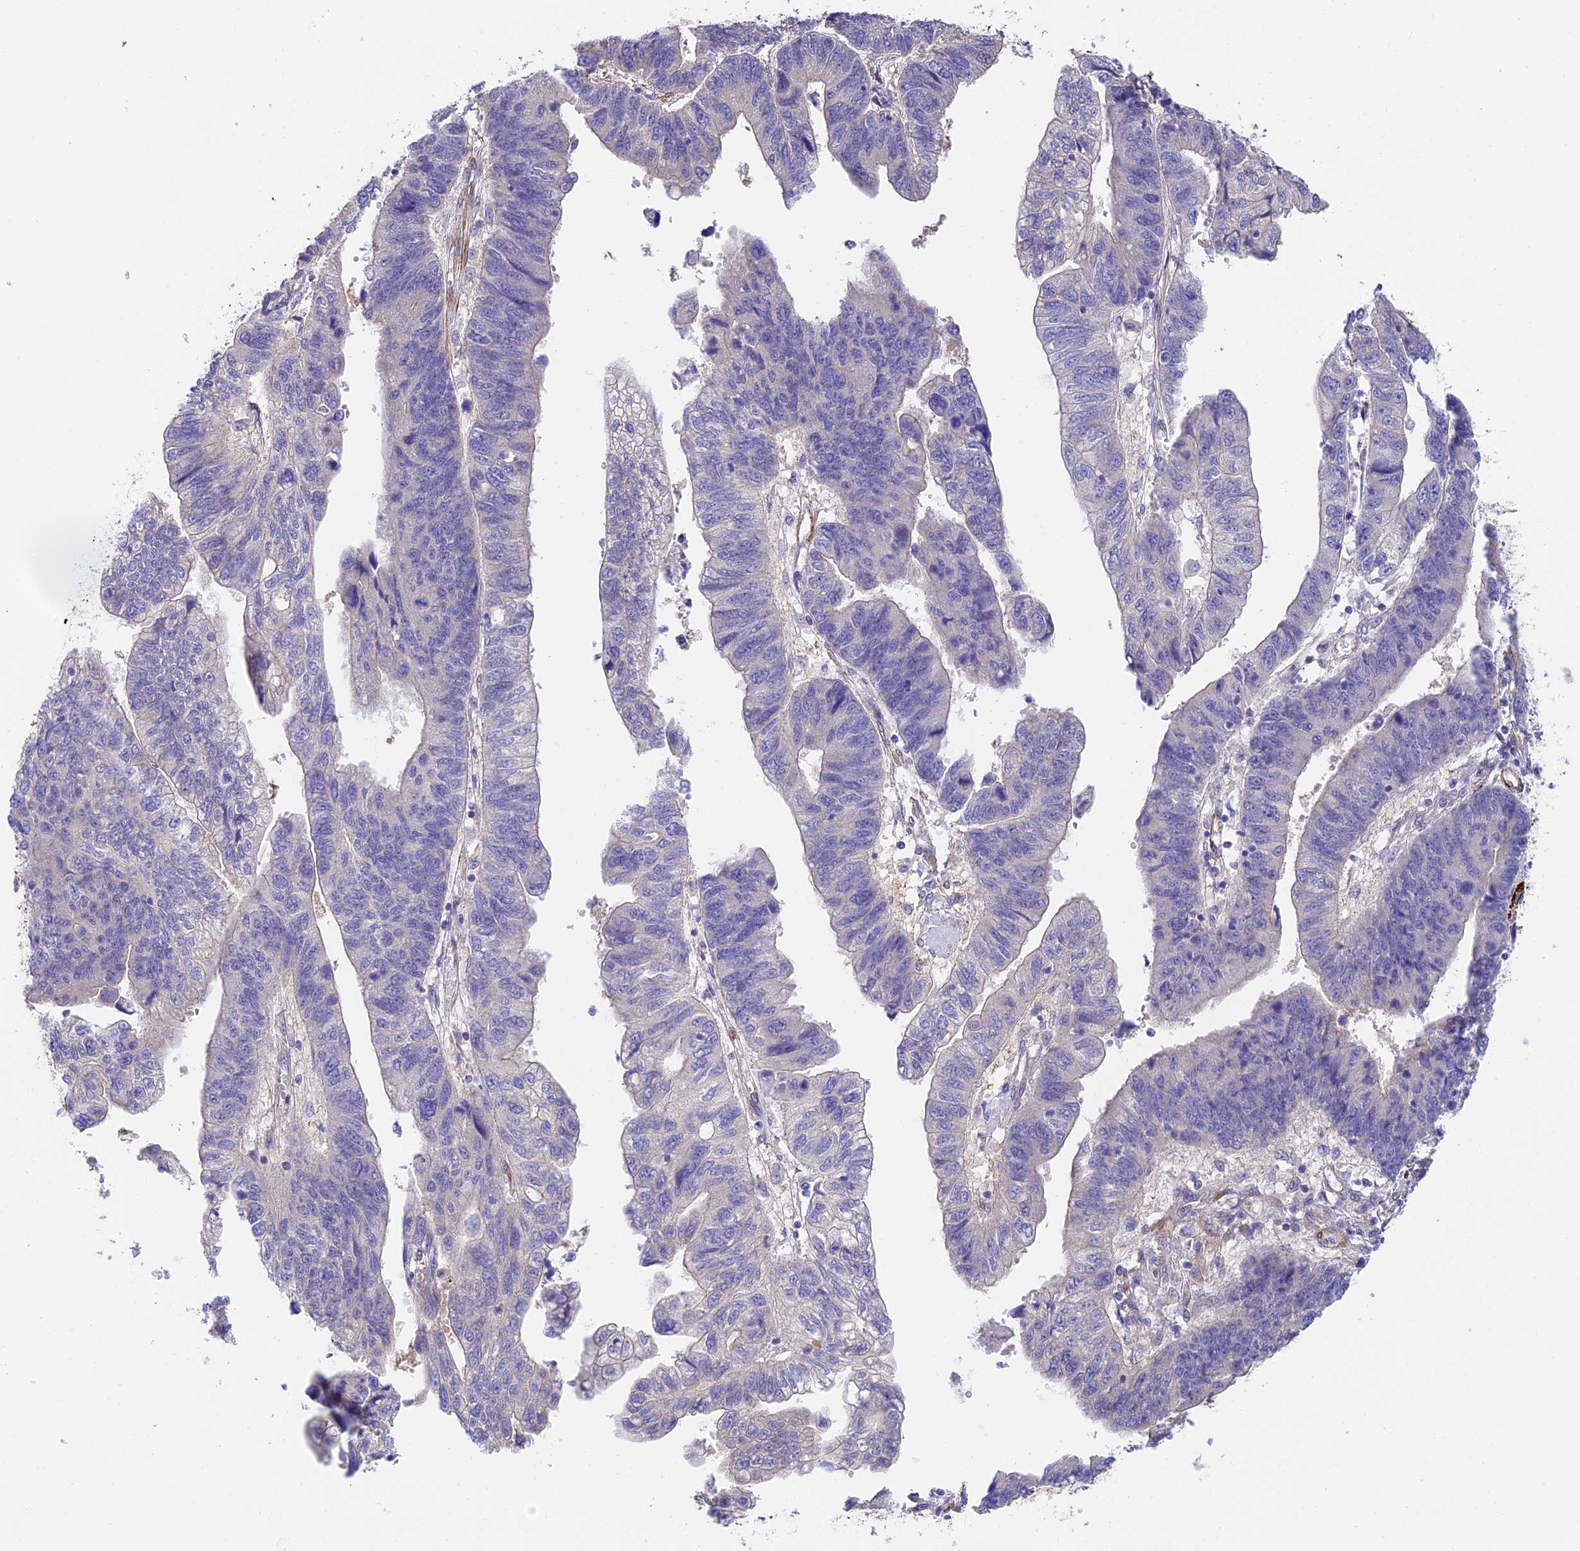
{"staining": {"intensity": "negative", "quantity": "none", "location": "none"}, "tissue": "stomach cancer", "cell_type": "Tumor cells", "image_type": "cancer", "snomed": [{"axis": "morphology", "description": "Adenocarcinoma, NOS"}, {"axis": "topography", "description": "Stomach"}], "caption": "DAB immunohistochemical staining of adenocarcinoma (stomach) displays no significant positivity in tumor cells.", "gene": "ANKRD50", "patient": {"sex": "male", "age": 59}}